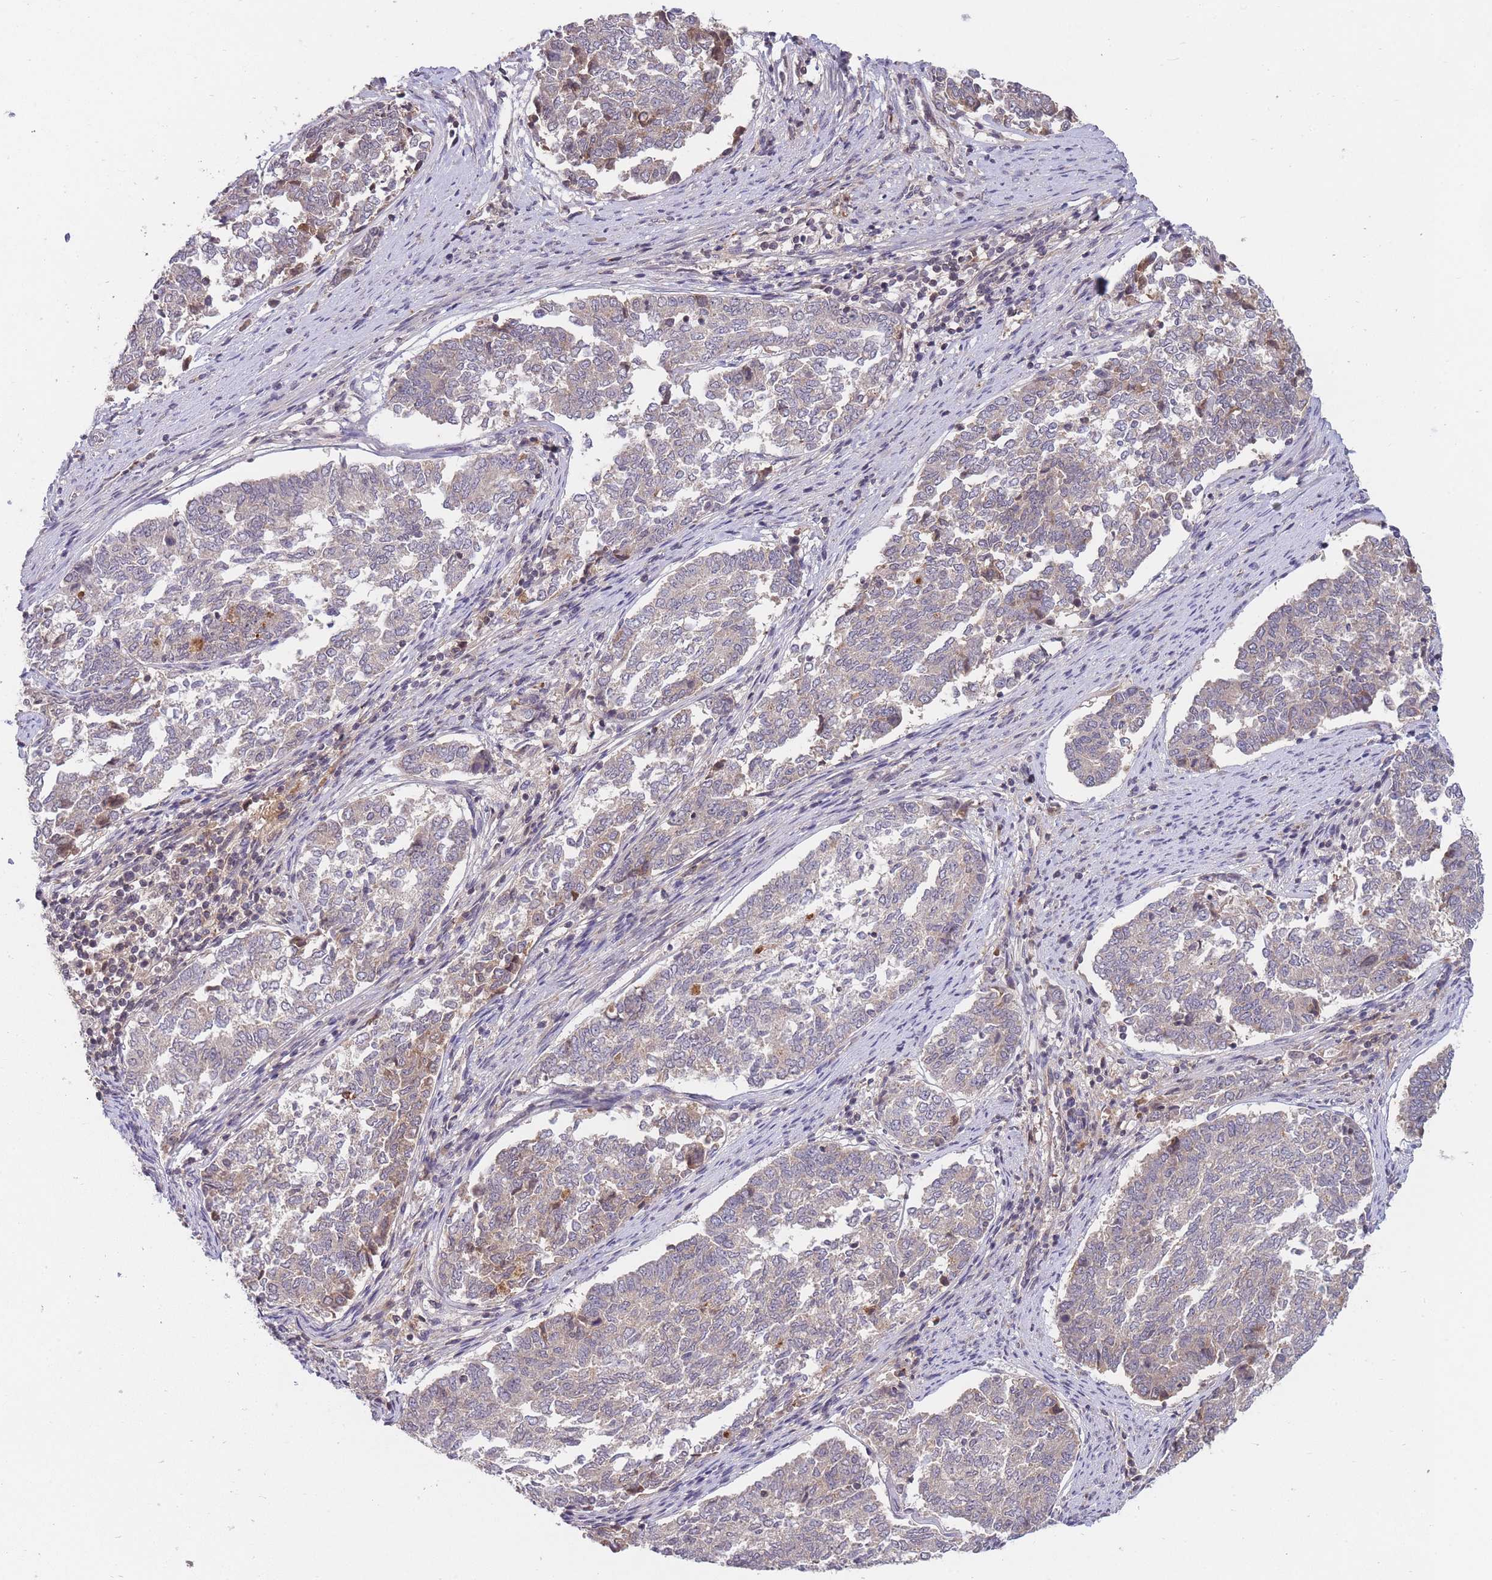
{"staining": {"intensity": "weak", "quantity": "<25%", "location": "cytoplasmic/membranous"}, "tissue": "endometrial cancer", "cell_type": "Tumor cells", "image_type": "cancer", "snomed": [{"axis": "morphology", "description": "Adenocarcinoma, NOS"}, {"axis": "topography", "description": "Endometrium"}], "caption": "Tumor cells show no significant expression in endometrial adenocarcinoma. (Brightfield microscopy of DAB immunohistochemistry (IHC) at high magnification).", "gene": "RALGDS", "patient": {"sex": "female", "age": 80}}